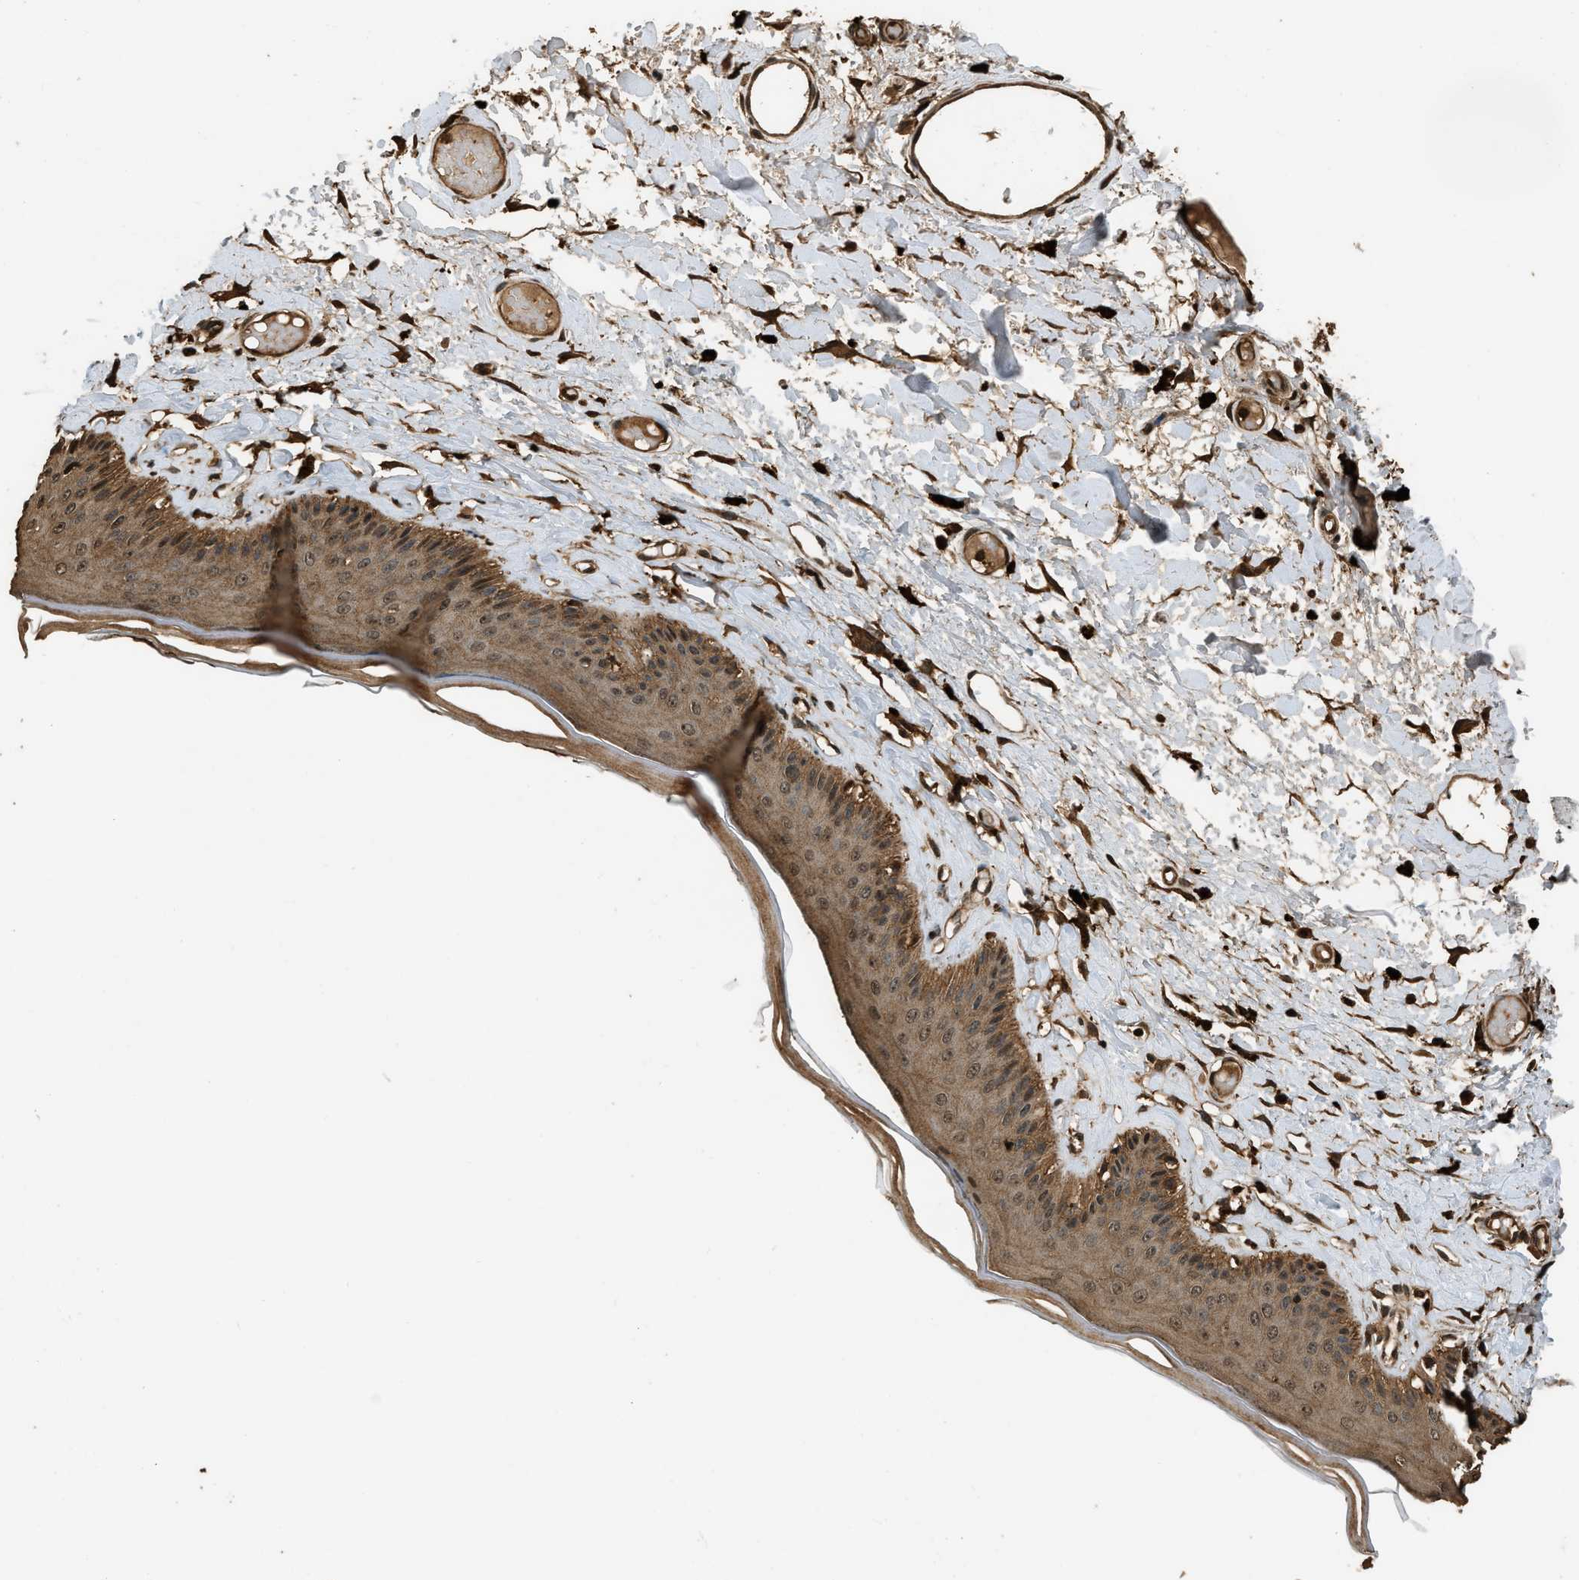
{"staining": {"intensity": "moderate", "quantity": ">75%", "location": "cytoplasmic/membranous,nuclear"}, "tissue": "skin", "cell_type": "Epidermal cells", "image_type": "normal", "snomed": [{"axis": "morphology", "description": "Normal tissue, NOS"}, {"axis": "topography", "description": "Vulva"}], "caption": "A brown stain labels moderate cytoplasmic/membranous,nuclear expression of a protein in epidermal cells of unremarkable human skin. Using DAB (3,3'-diaminobenzidine) (brown) and hematoxylin (blue) stains, captured at high magnification using brightfield microscopy.", "gene": "RAP2A", "patient": {"sex": "female", "age": 73}}